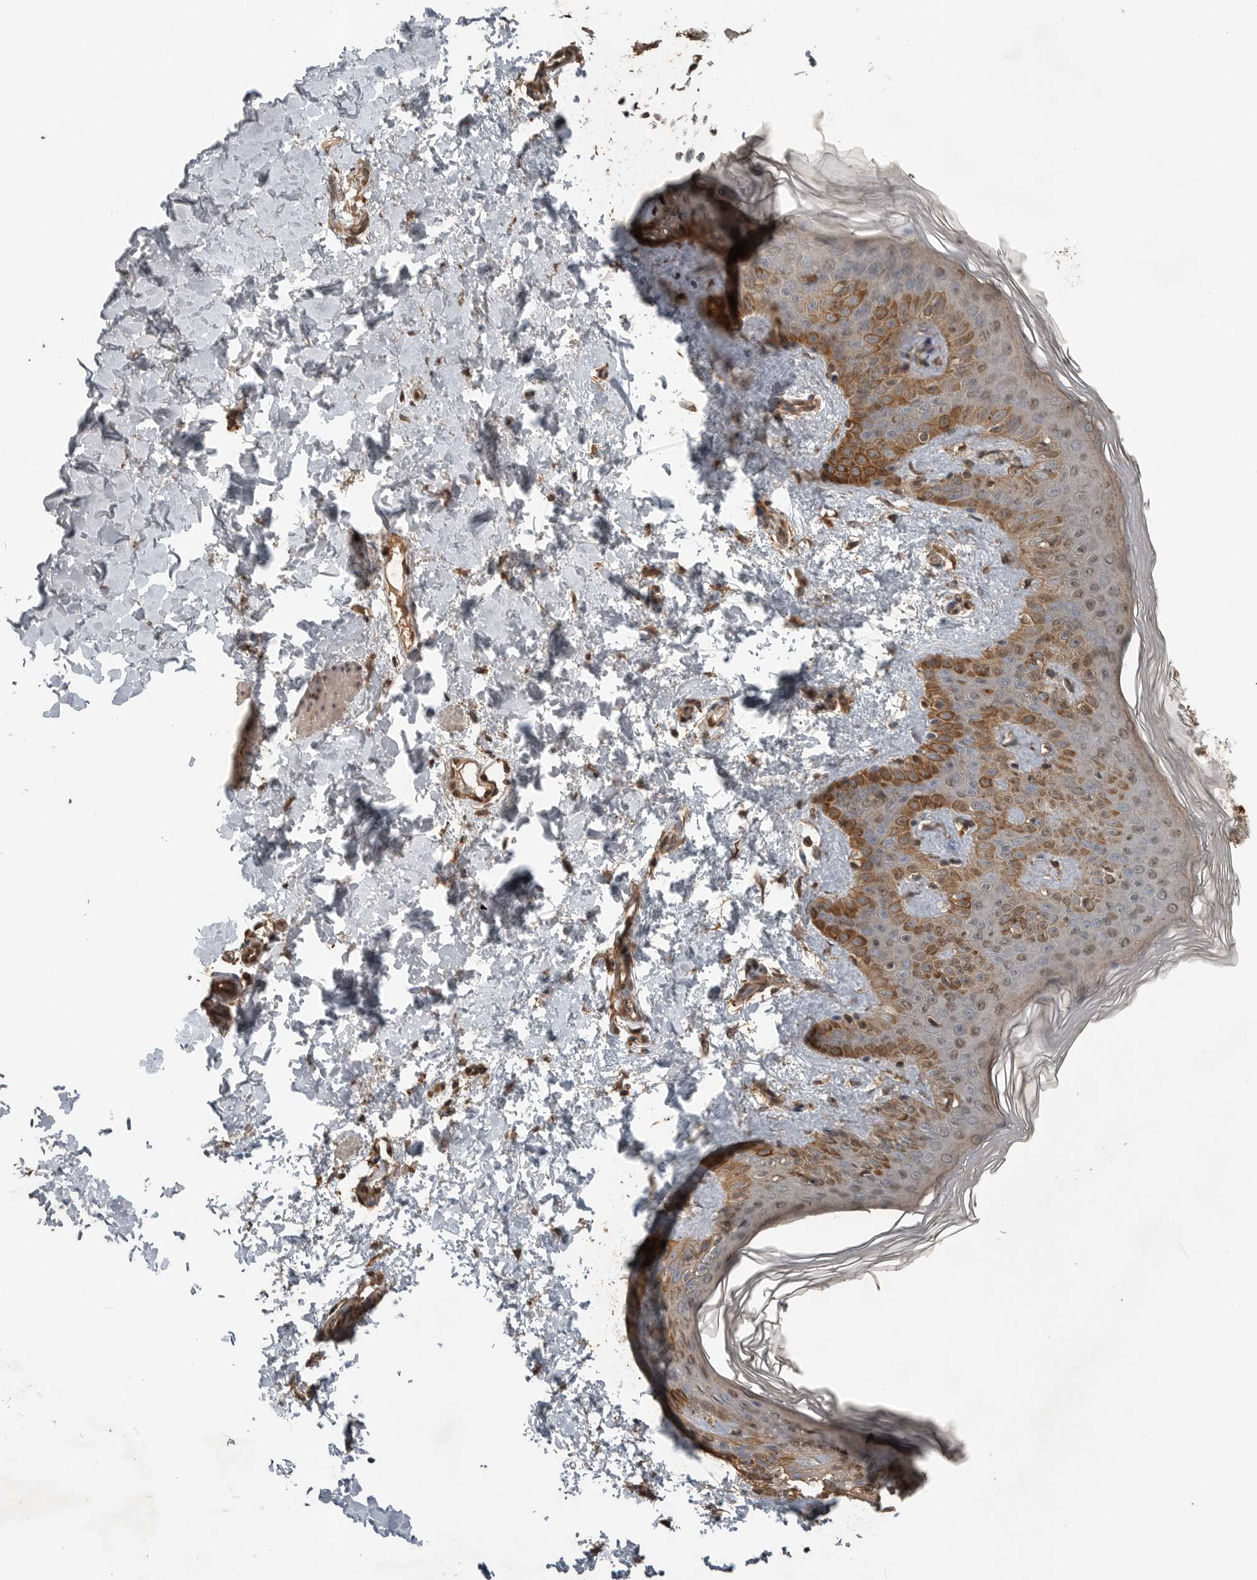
{"staining": {"intensity": "moderate", "quantity": ">75%", "location": "cytoplasmic/membranous,nuclear"}, "tissue": "skin", "cell_type": "Fibroblasts", "image_type": "normal", "snomed": [{"axis": "morphology", "description": "Normal tissue, NOS"}, {"axis": "morphology", "description": "Neoplasm, benign, NOS"}, {"axis": "topography", "description": "Skin"}, {"axis": "topography", "description": "Soft tissue"}], "caption": "IHC staining of normal skin, which shows medium levels of moderate cytoplasmic/membranous,nuclear positivity in approximately >75% of fibroblasts indicating moderate cytoplasmic/membranous,nuclear protein expression. The staining was performed using DAB (3,3'-diaminobenzidine) (brown) for protein detection and nuclei were counterstained in hematoxylin (blue).", "gene": "BLZF1", "patient": {"sex": "male", "age": 26}}